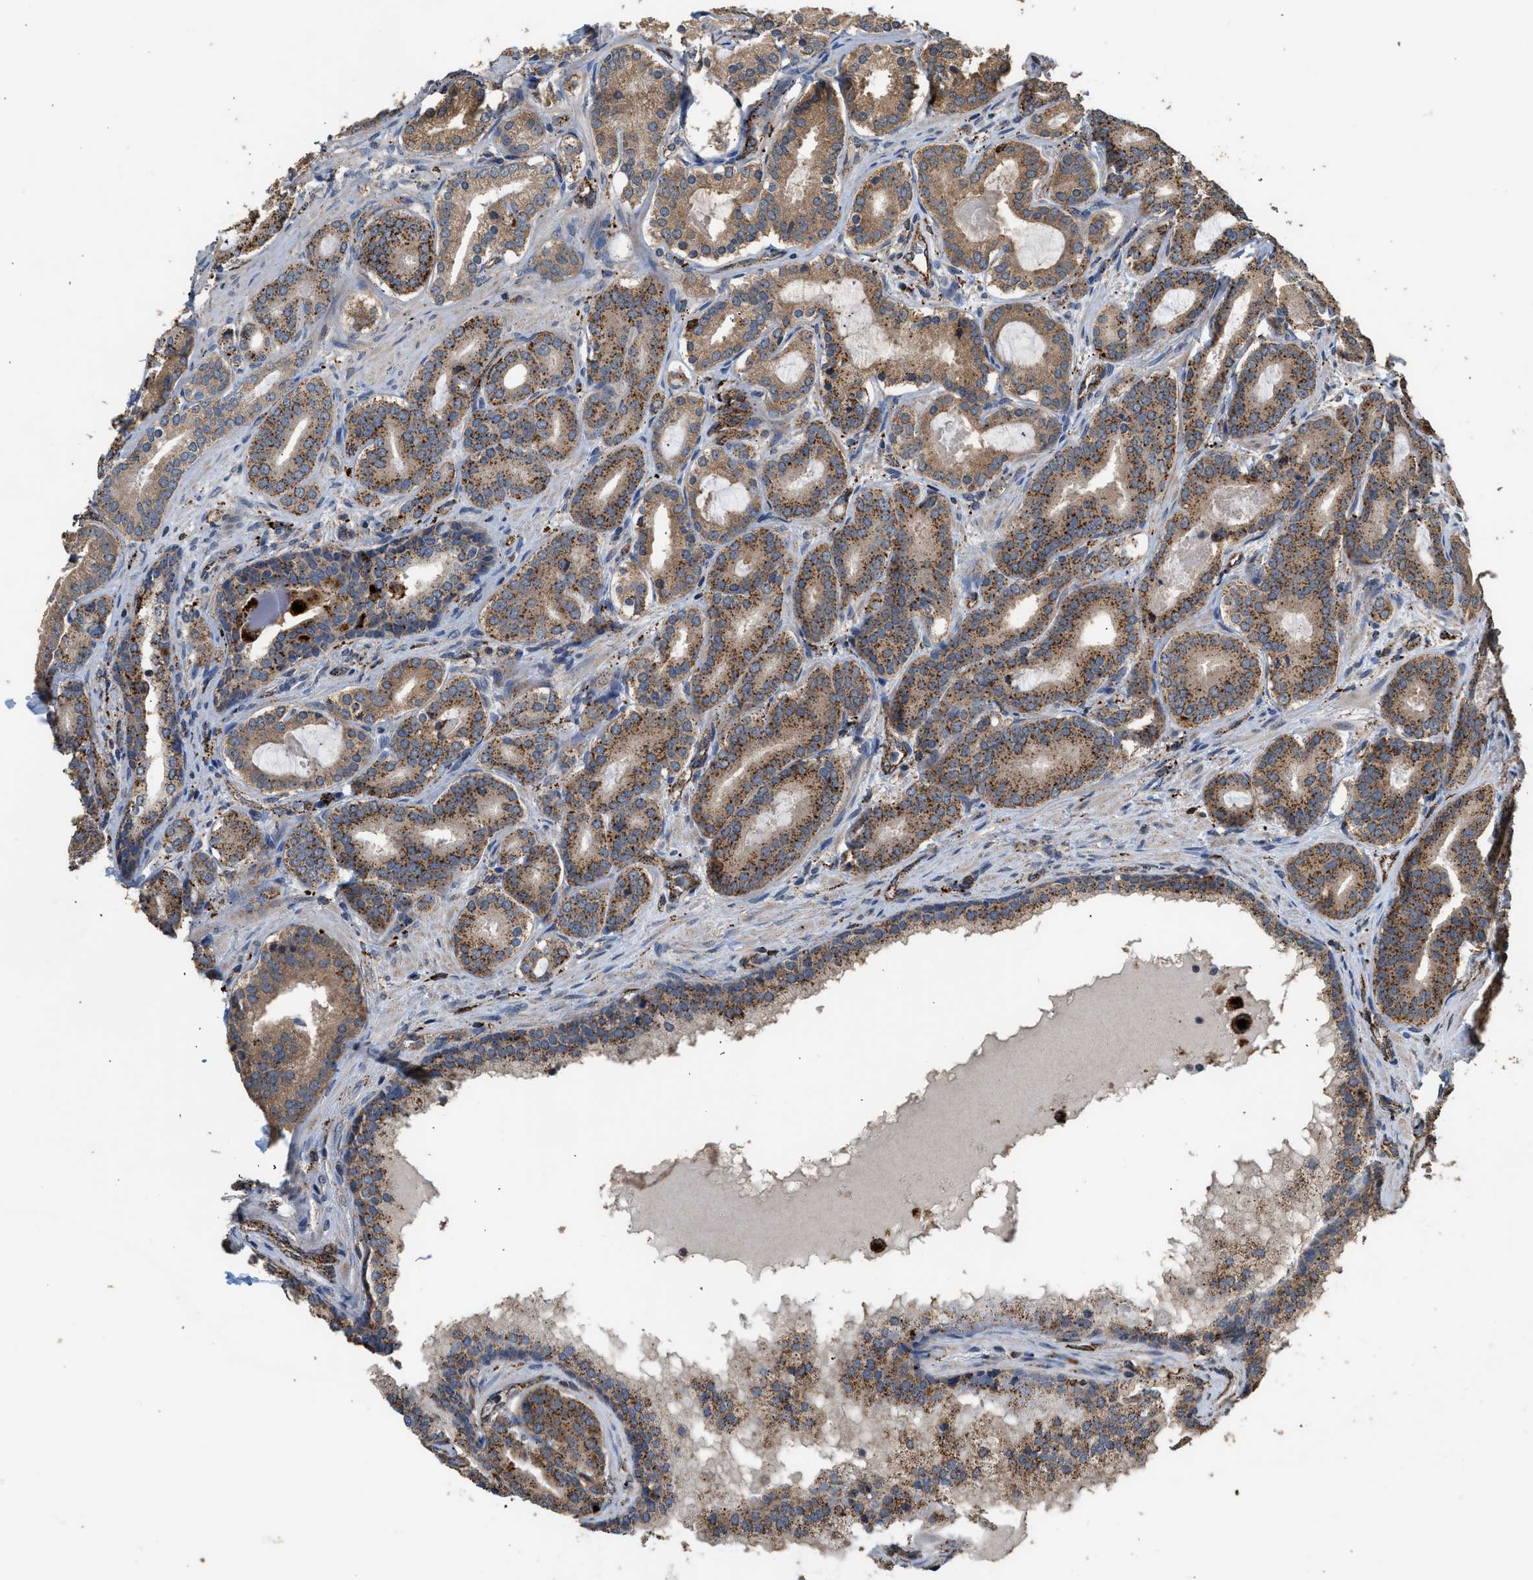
{"staining": {"intensity": "moderate", "quantity": ">75%", "location": "cytoplasmic/membranous"}, "tissue": "prostate cancer", "cell_type": "Tumor cells", "image_type": "cancer", "snomed": [{"axis": "morphology", "description": "Adenocarcinoma, High grade"}, {"axis": "topography", "description": "Prostate"}], "caption": "High-grade adenocarcinoma (prostate) was stained to show a protein in brown. There is medium levels of moderate cytoplasmic/membranous positivity in about >75% of tumor cells. Nuclei are stained in blue.", "gene": "CTSV", "patient": {"sex": "male", "age": 60}}